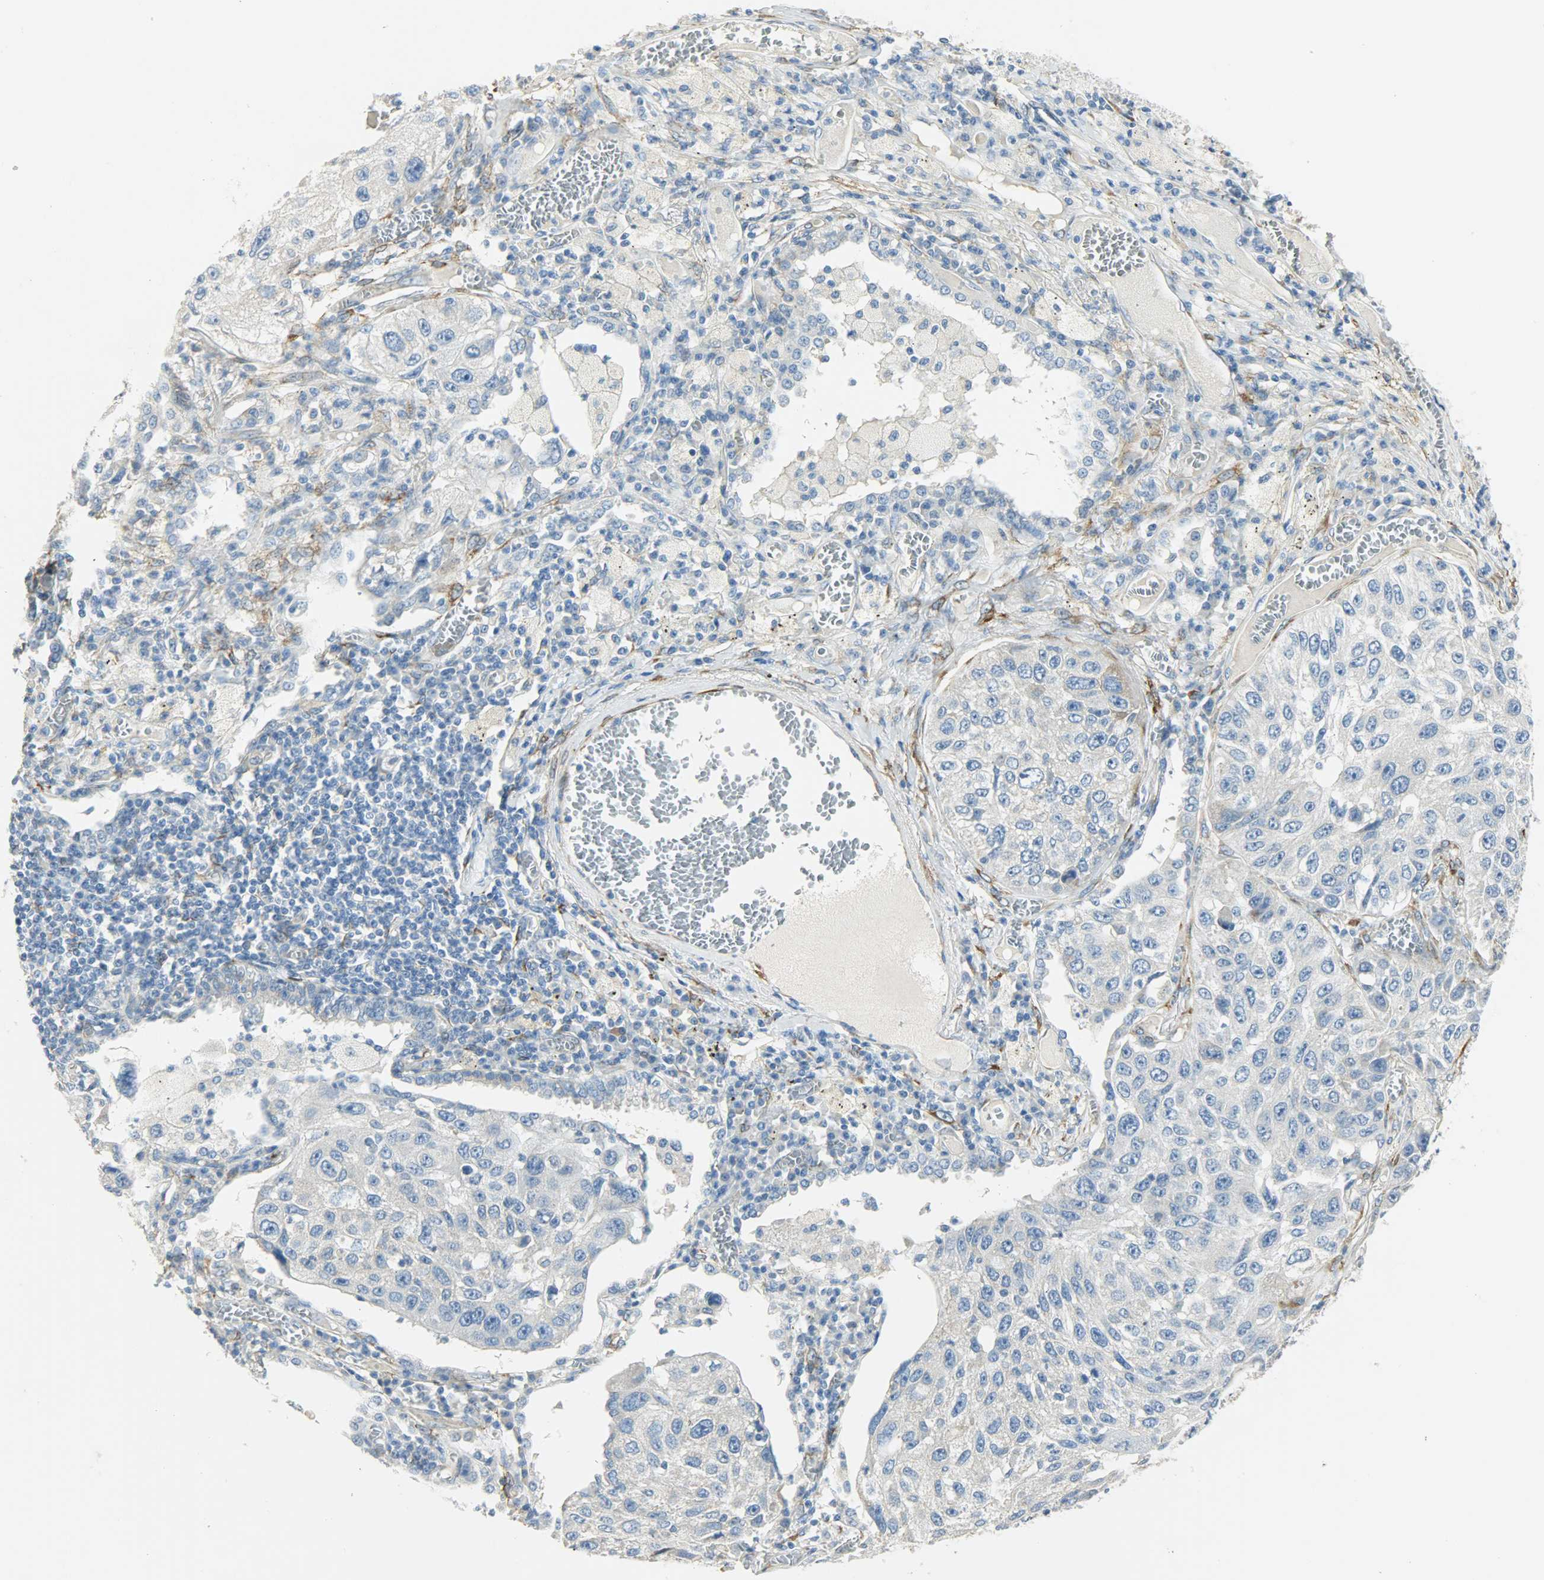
{"staining": {"intensity": "negative", "quantity": "none", "location": "none"}, "tissue": "lung cancer", "cell_type": "Tumor cells", "image_type": "cancer", "snomed": [{"axis": "morphology", "description": "Squamous cell carcinoma, NOS"}, {"axis": "topography", "description": "Lung"}], "caption": "Histopathology image shows no significant protein expression in tumor cells of lung squamous cell carcinoma.", "gene": "PKD2", "patient": {"sex": "male", "age": 71}}